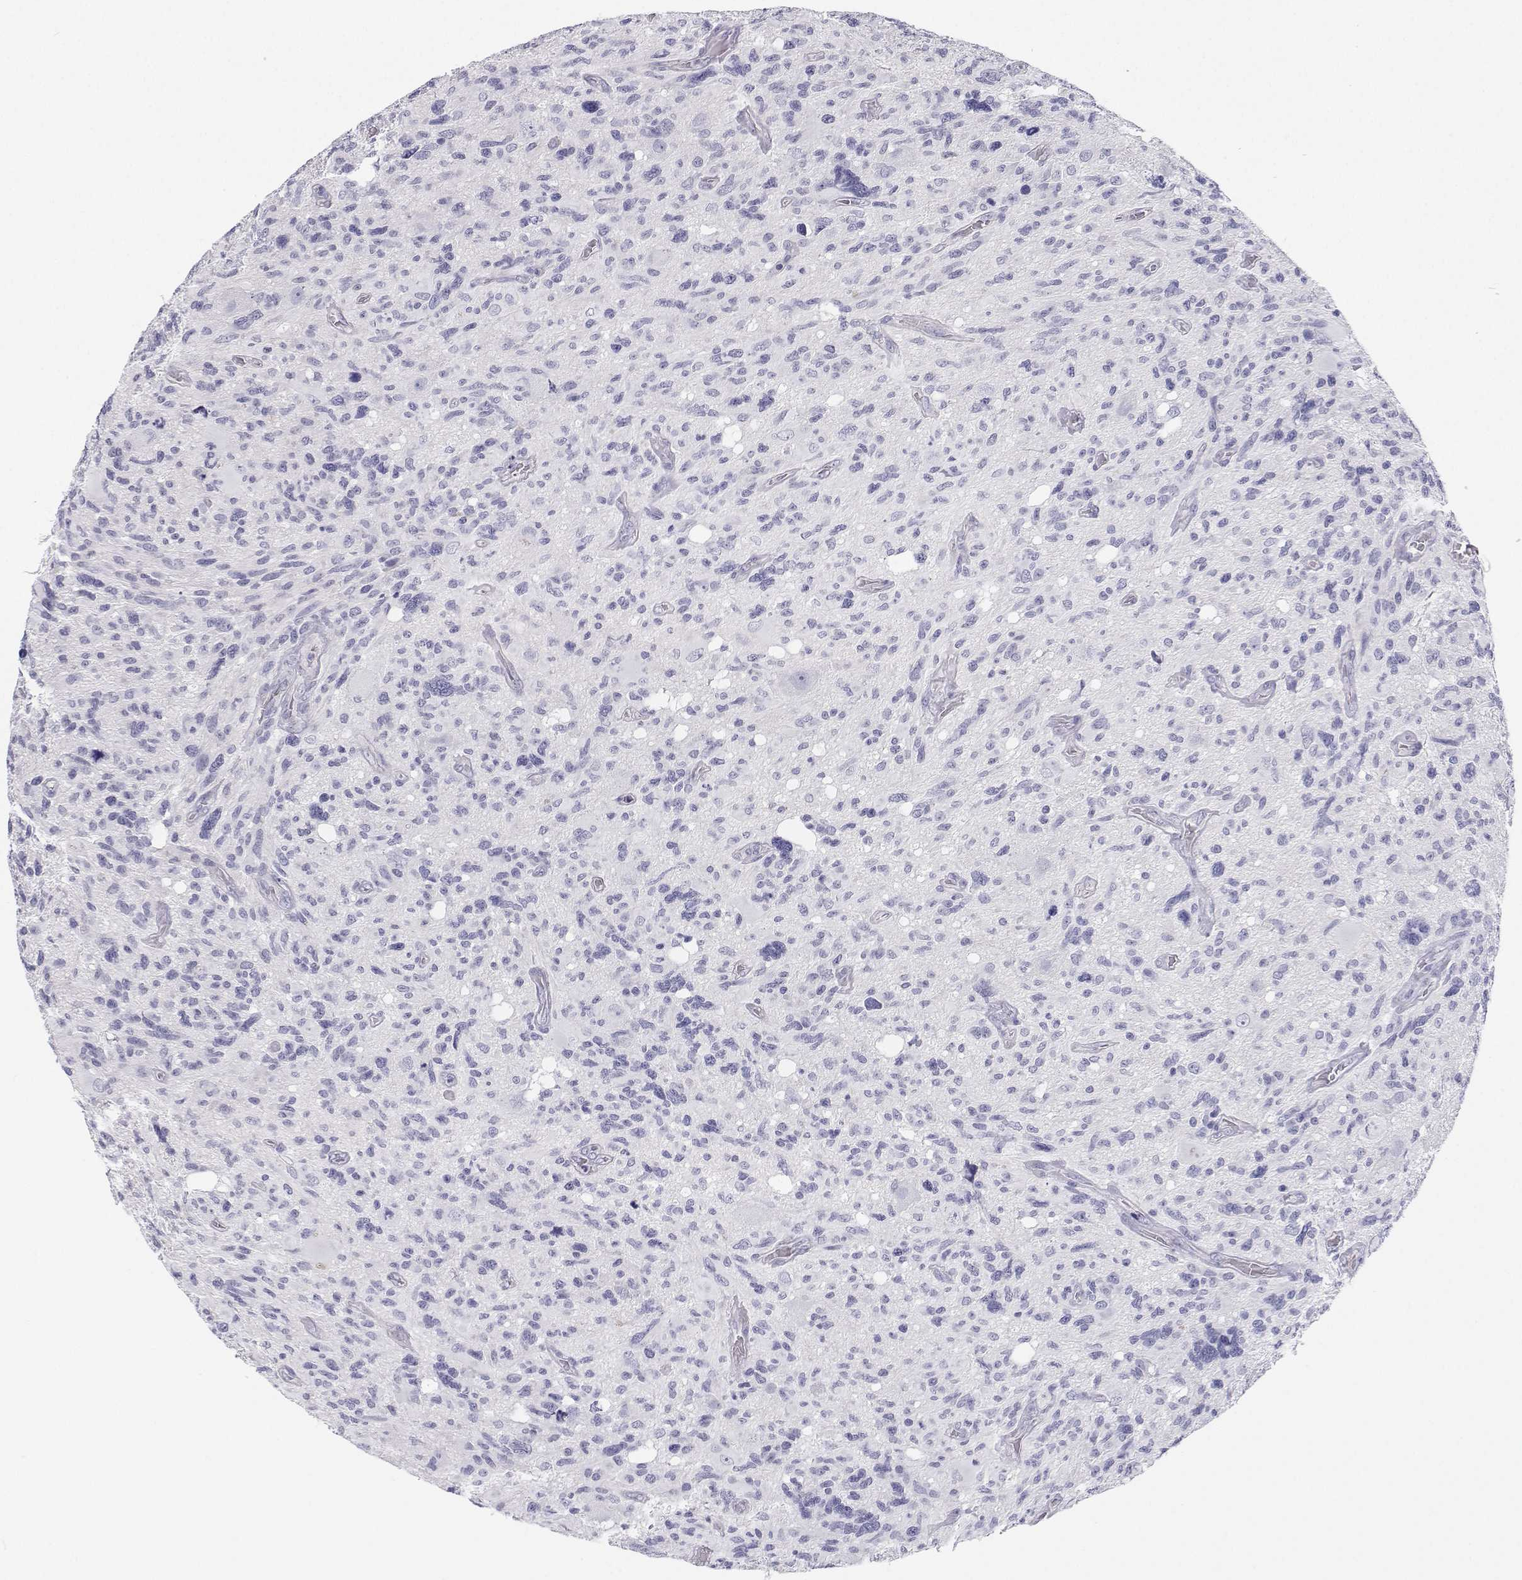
{"staining": {"intensity": "negative", "quantity": "none", "location": "none"}, "tissue": "glioma", "cell_type": "Tumor cells", "image_type": "cancer", "snomed": [{"axis": "morphology", "description": "Glioma, malignant, High grade"}, {"axis": "topography", "description": "Brain"}], "caption": "Malignant high-grade glioma was stained to show a protein in brown. There is no significant positivity in tumor cells. Nuclei are stained in blue.", "gene": "BHMT", "patient": {"sex": "male", "age": 49}}